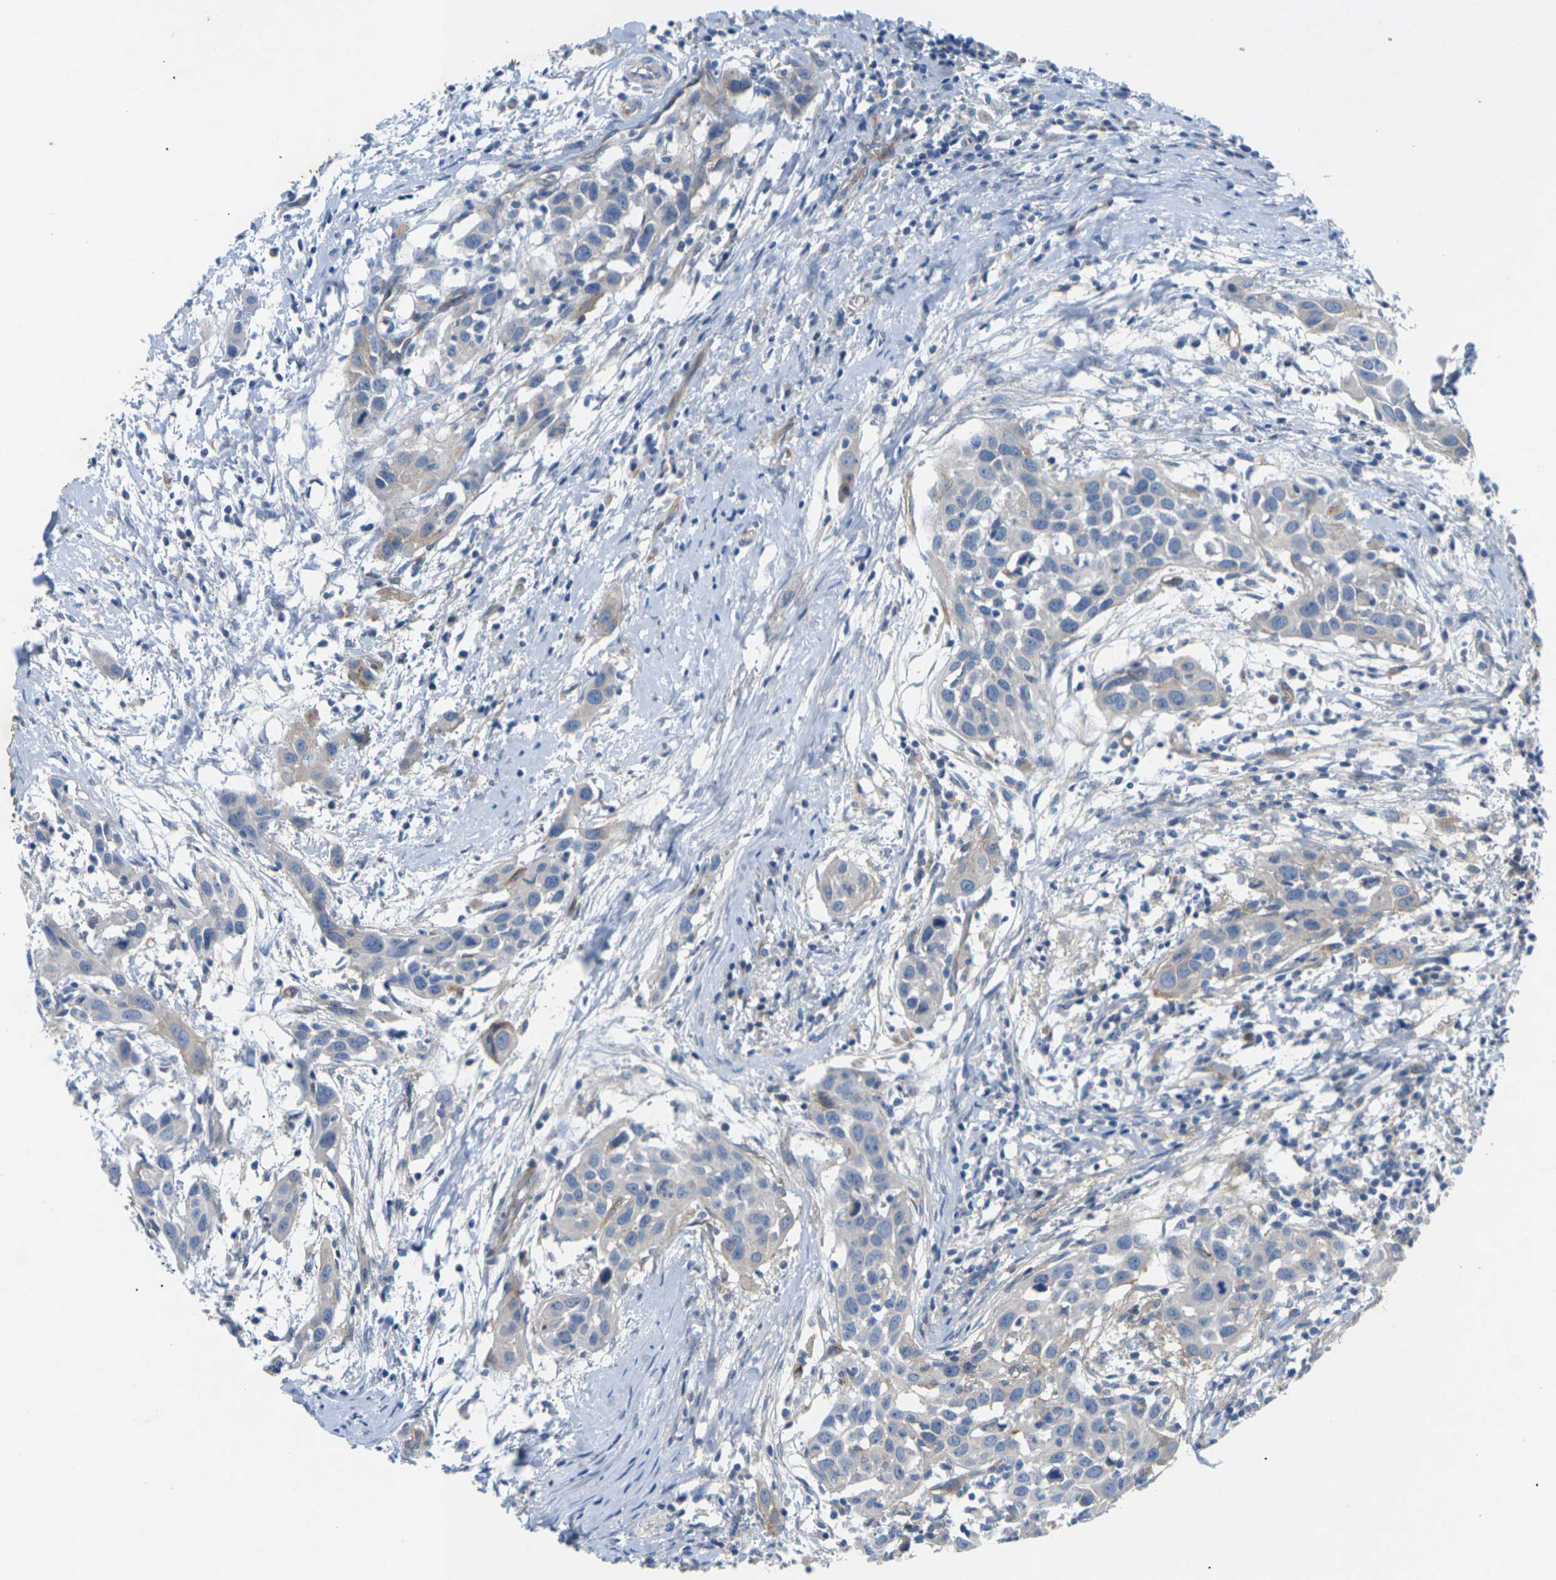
{"staining": {"intensity": "weak", "quantity": "<25%", "location": "cytoplasmic/membranous"}, "tissue": "head and neck cancer", "cell_type": "Tumor cells", "image_type": "cancer", "snomed": [{"axis": "morphology", "description": "Squamous cell carcinoma, NOS"}, {"axis": "topography", "description": "Oral tissue"}, {"axis": "topography", "description": "Head-Neck"}], "caption": "Immunohistochemistry (IHC) of head and neck cancer reveals no expression in tumor cells.", "gene": "ITGA5", "patient": {"sex": "female", "age": 50}}